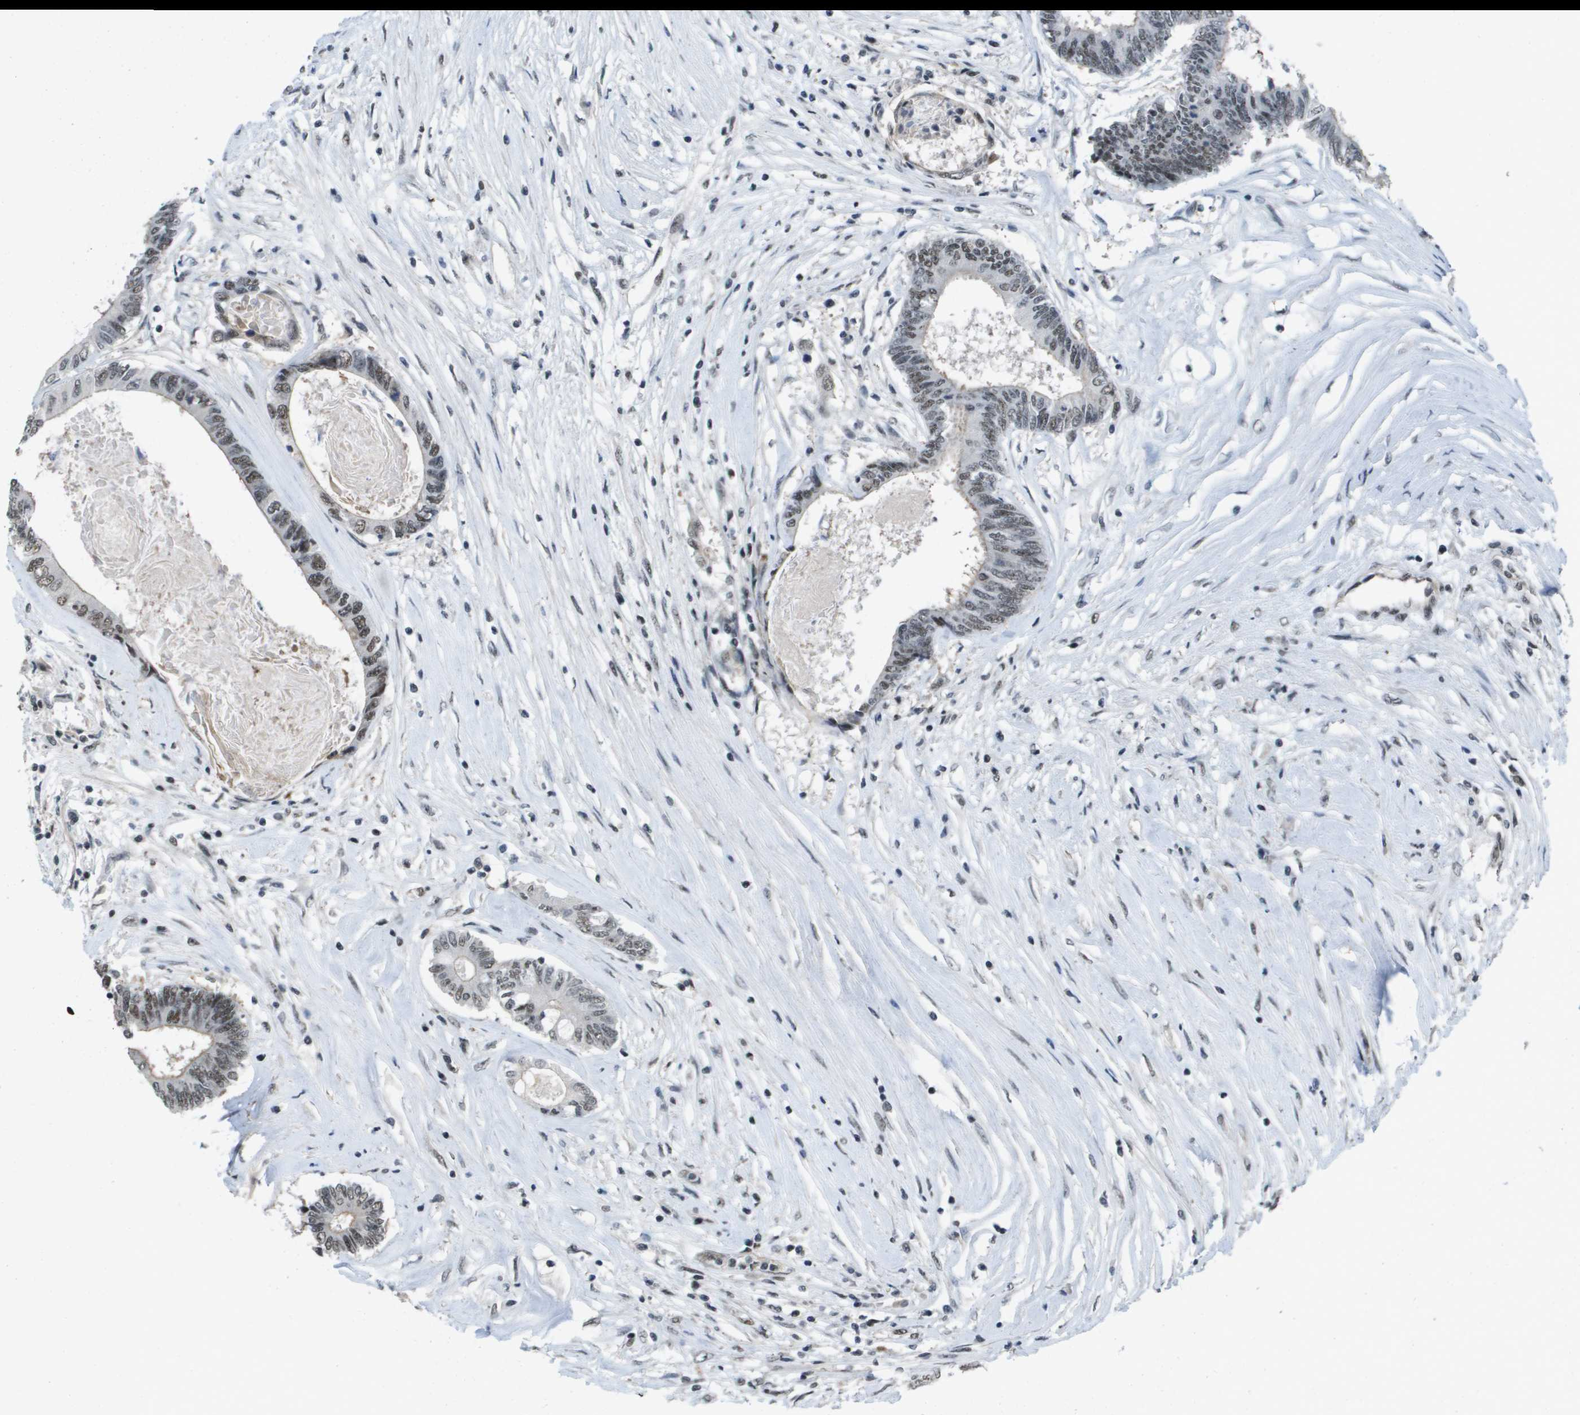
{"staining": {"intensity": "weak", "quantity": ">75%", "location": "nuclear"}, "tissue": "colorectal cancer", "cell_type": "Tumor cells", "image_type": "cancer", "snomed": [{"axis": "morphology", "description": "Adenocarcinoma, NOS"}, {"axis": "topography", "description": "Rectum"}], "caption": "Tumor cells exhibit low levels of weak nuclear positivity in approximately >75% of cells in human colorectal adenocarcinoma.", "gene": "ISY1", "patient": {"sex": "male", "age": 63}}